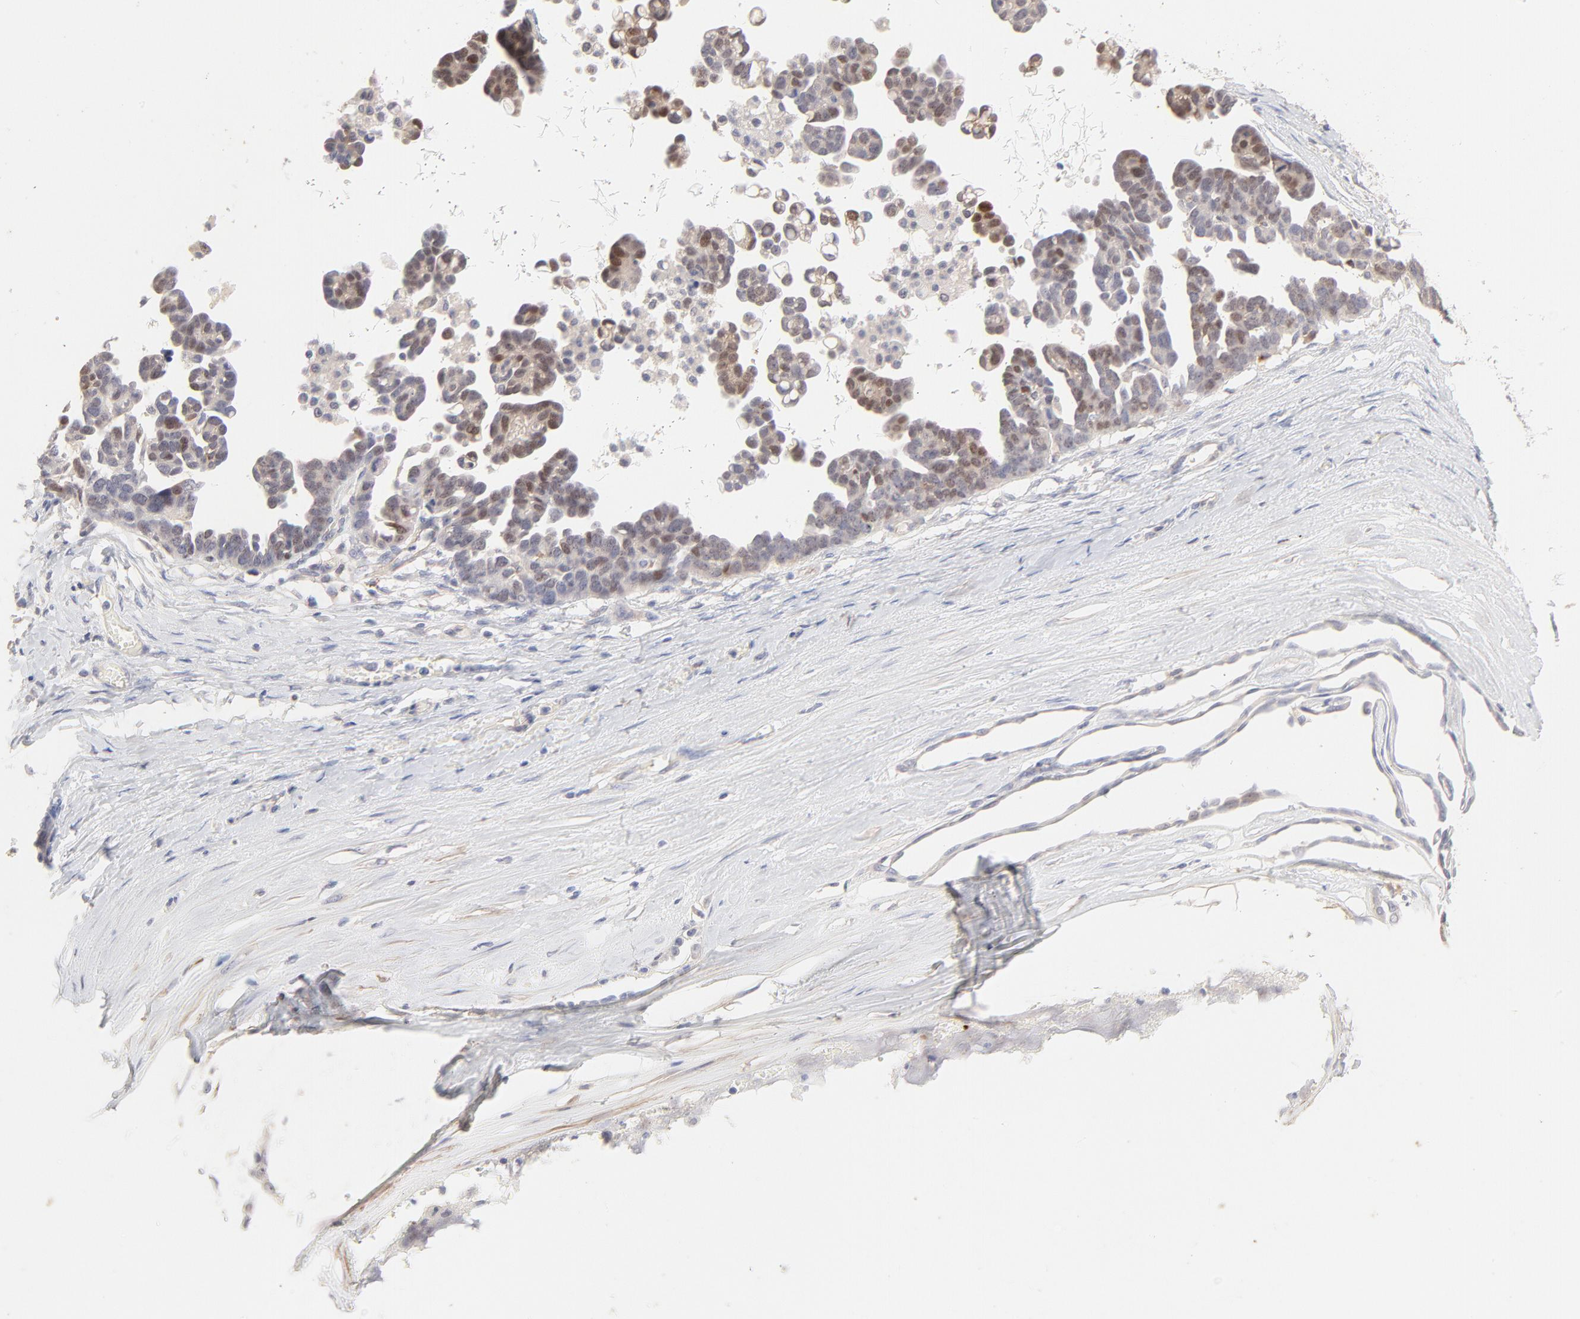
{"staining": {"intensity": "weak", "quantity": "25%-75%", "location": "nuclear"}, "tissue": "ovarian cancer", "cell_type": "Tumor cells", "image_type": "cancer", "snomed": [{"axis": "morphology", "description": "Cystadenocarcinoma, serous, NOS"}, {"axis": "topography", "description": "Ovary"}], "caption": "Tumor cells show low levels of weak nuclear expression in approximately 25%-75% of cells in human ovarian serous cystadenocarcinoma.", "gene": "ELF3", "patient": {"sex": "female", "age": 54}}